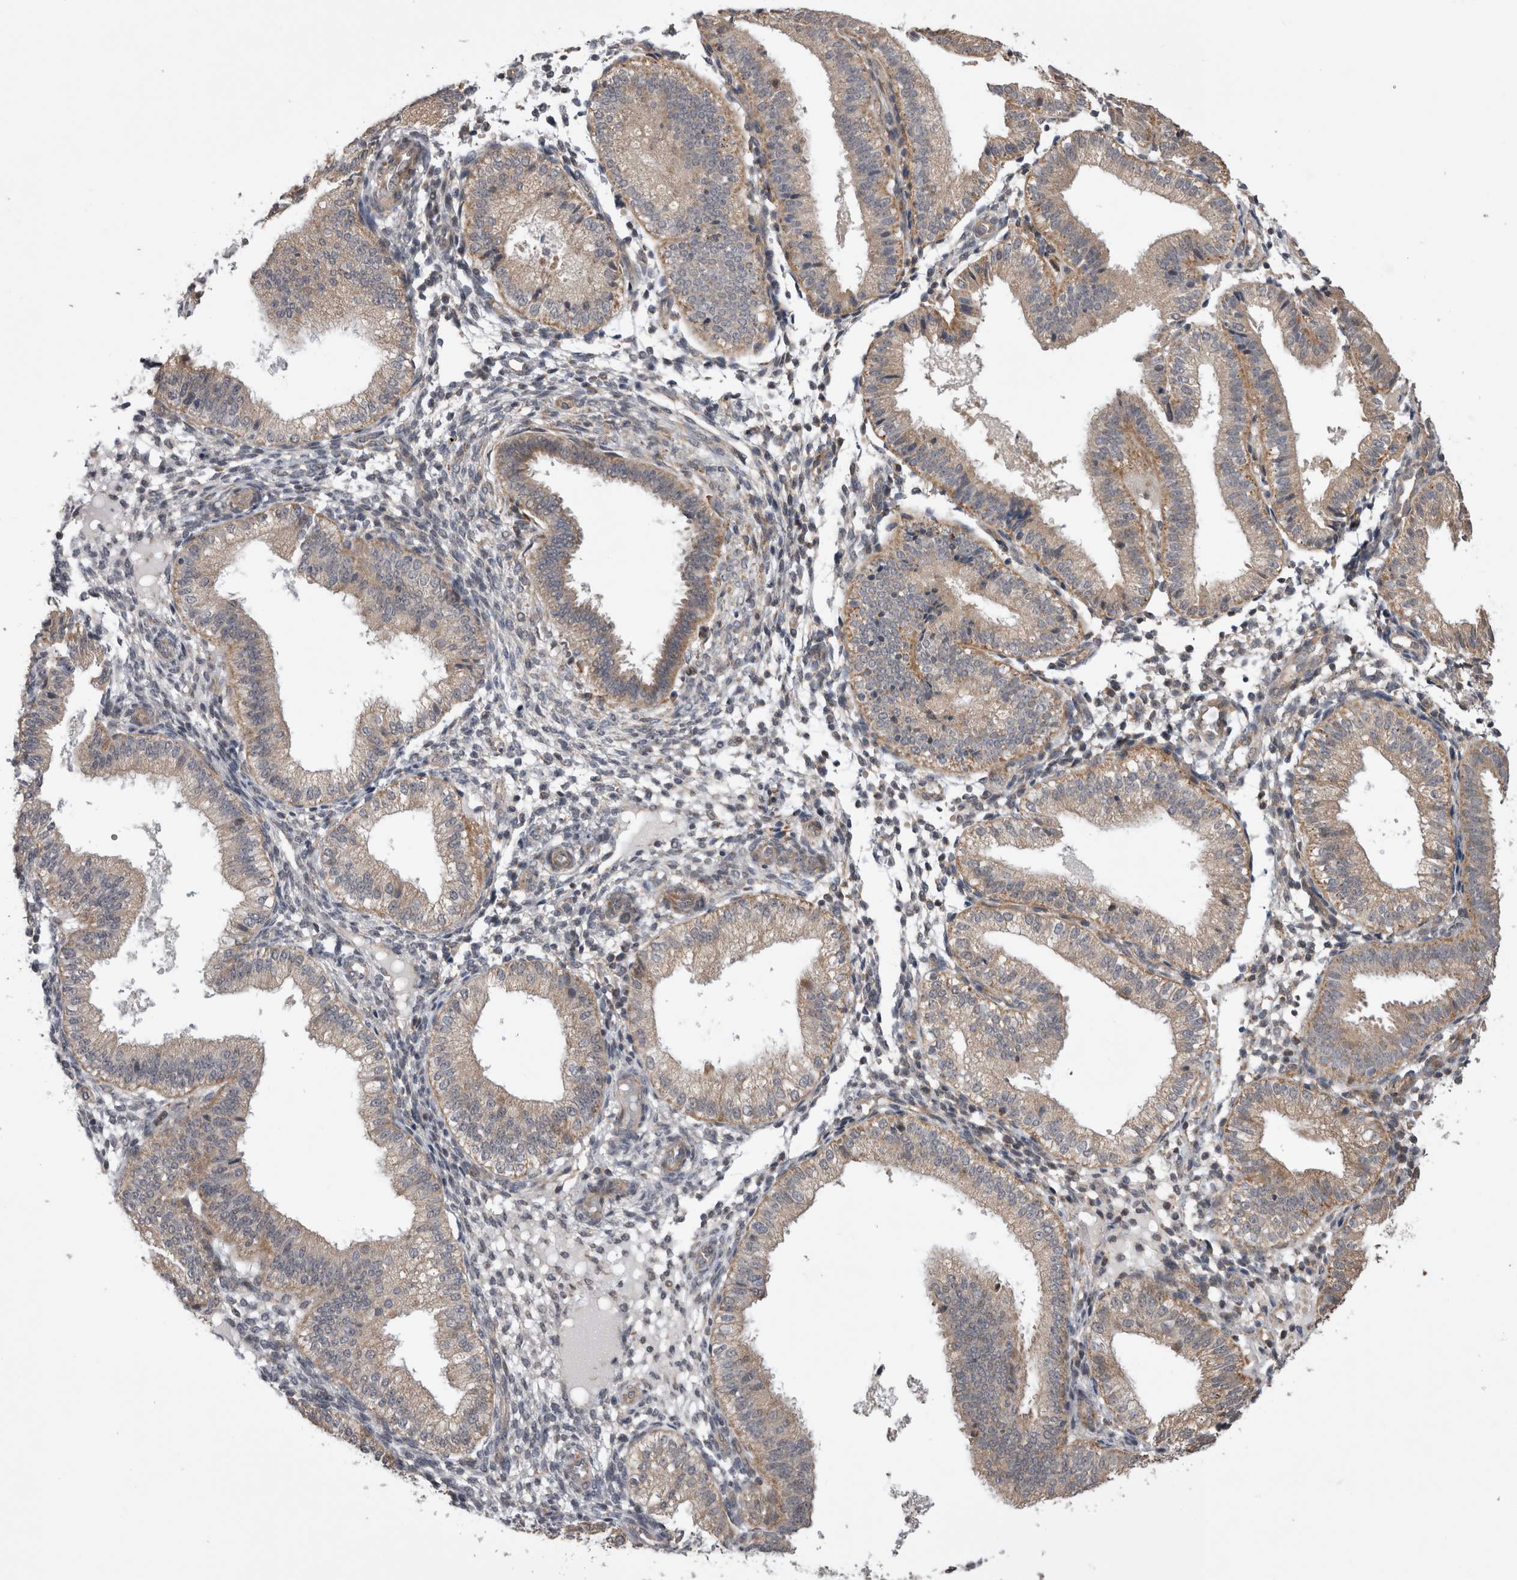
{"staining": {"intensity": "negative", "quantity": "none", "location": "none"}, "tissue": "endometrium", "cell_type": "Cells in endometrial stroma", "image_type": "normal", "snomed": [{"axis": "morphology", "description": "Normal tissue, NOS"}, {"axis": "topography", "description": "Endometrium"}], "caption": "The image demonstrates no significant expression in cells in endometrial stroma of endometrium. Brightfield microscopy of immunohistochemistry (IHC) stained with DAB (3,3'-diaminobenzidine) (brown) and hematoxylin (blue), captured at high magnification.", "gene": "ARHGAP29", "patient": {"sex": "female", "age": 39}}